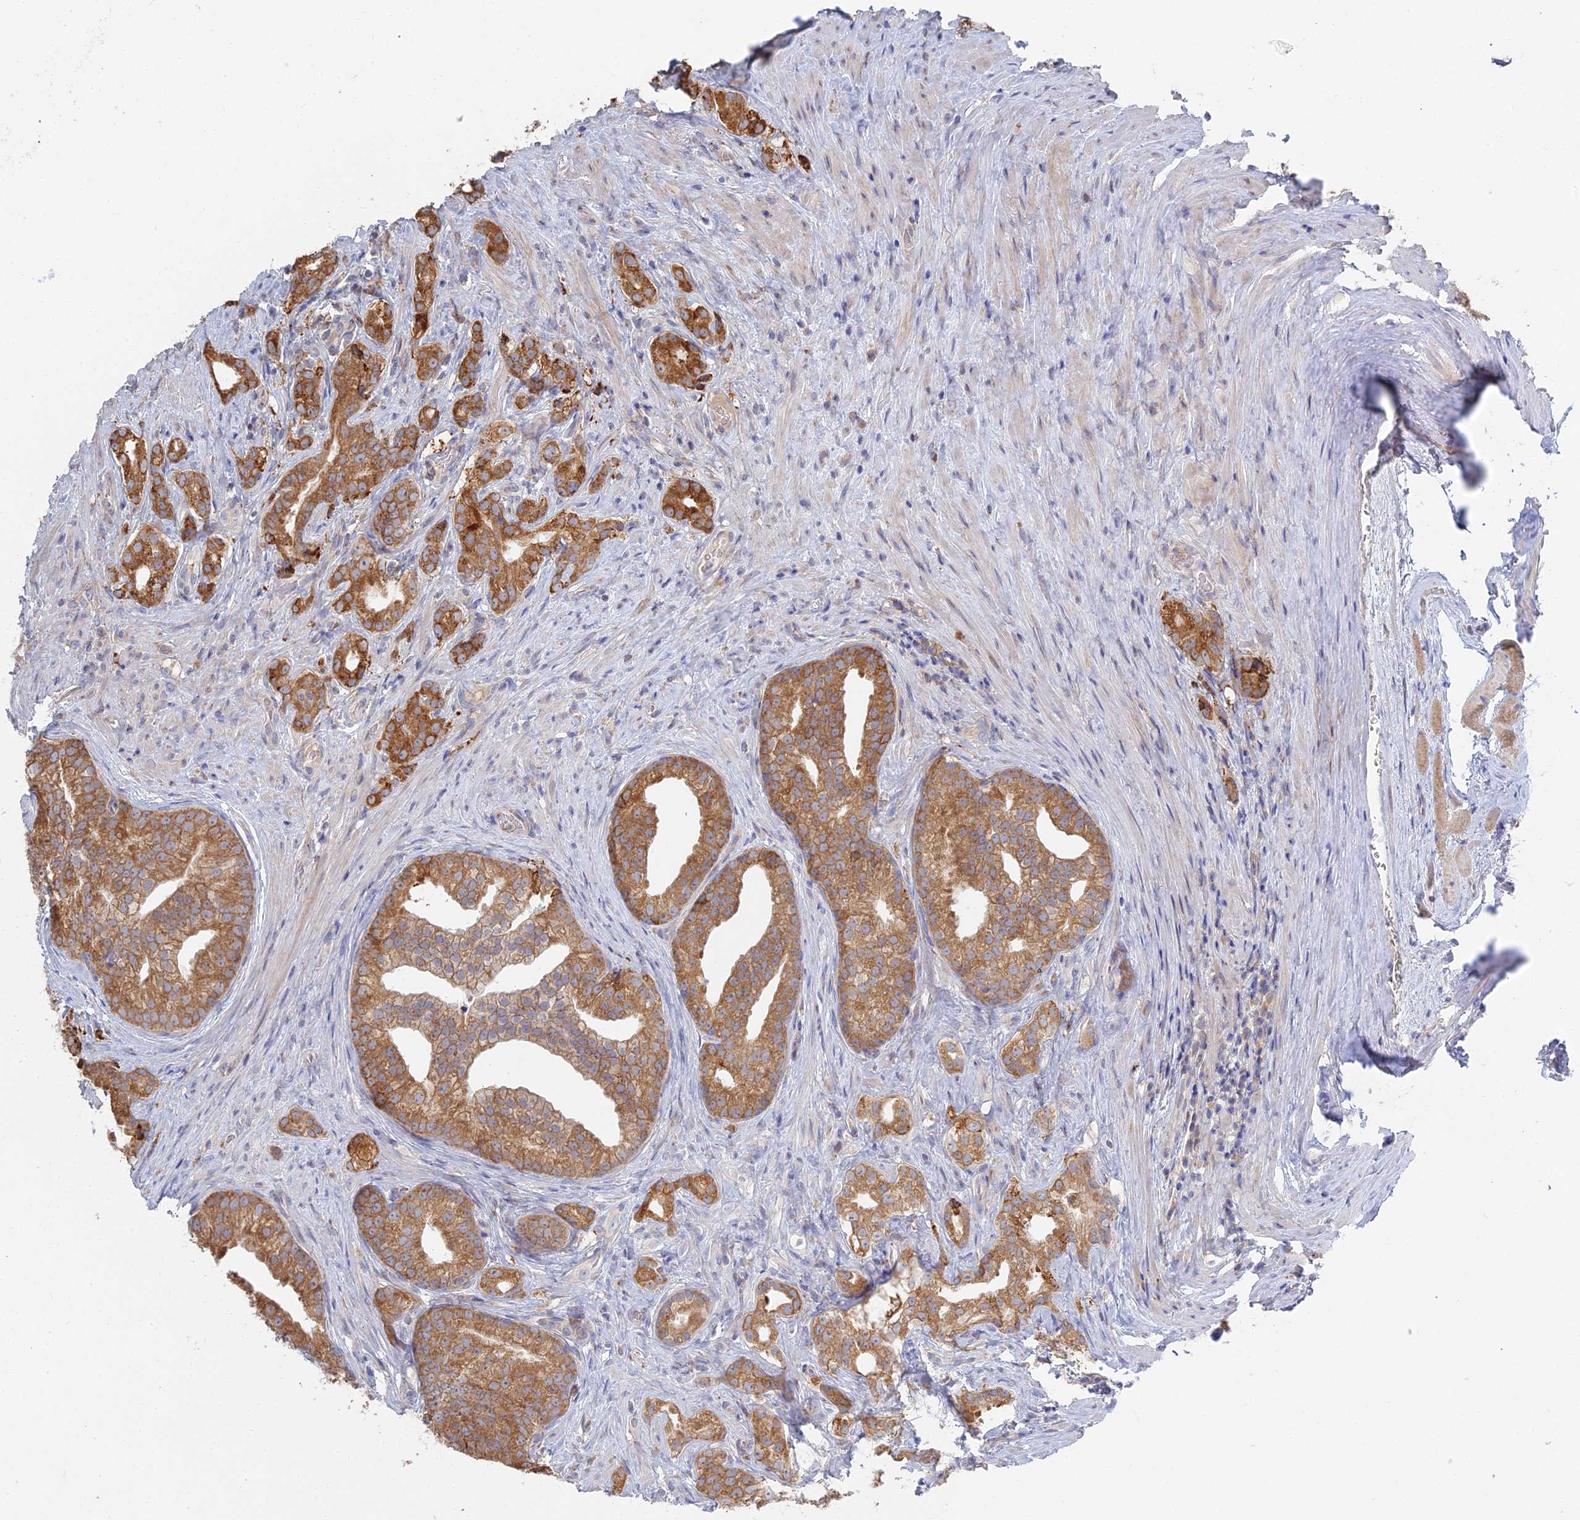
{"staining": {"intensity": "strong", "quantity": ">75%", "location": "cytoplasmic/membranous"}, "tissue": "prostate cancer", "cell_type": "Tumor cells", "image_type": "cancer", "snomed": [{"axis": "morphology", "description": "Adenocarcinoma, Low grade"}, {"axis": "topography", "description": "Prostate"}], "caption": "The histopathology image demonstrates immunohistochemical staining of prostate cancer (low-grade adenocarcinoma). There is strong cytoplasmic/membranous positivity is seen in about >75% of tumor cells.", "gene": "TRAPPC6A", "patient": {"sex": "male", "age": 71}}